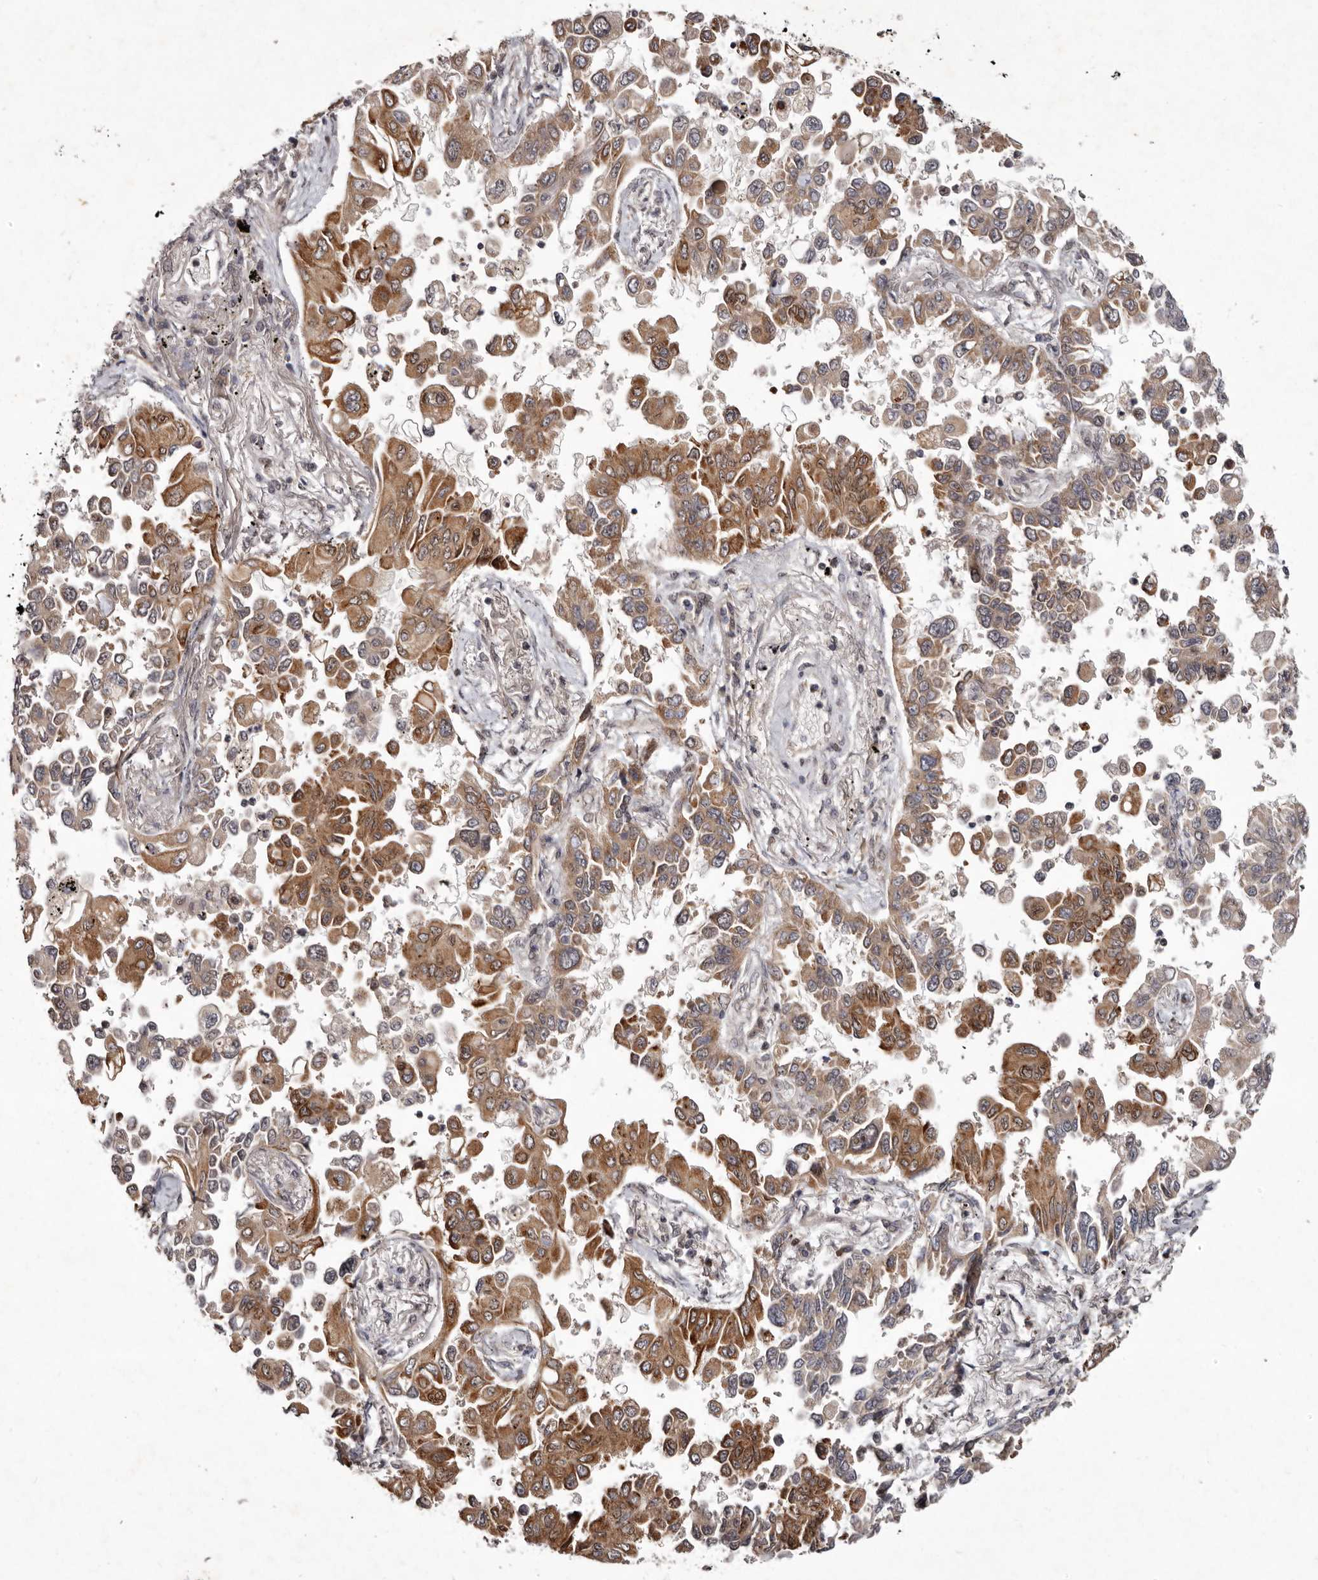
{"staining": {"intensity": "moderate", "quantity": ">75%", "location": "cytoplasmic/membranous"}, "tissue": "lung cancer", "cell_type": "Tumor cells", "image_type": "cancer", "snomed": [{"axis": "morphology", "description": "Adenocarcinoma, NOS"}, {"axis": "topography", "description": "Lung"}], "caption": "Immunohistochemistry (IHC) (DAB) staining of human lung cancer demonstrates moderate cytoplasmic/membranous protein staining in approximately >75% of tumor cells.", "gene": "ABL1", "patient": {"sex": "female", "age": 67}}